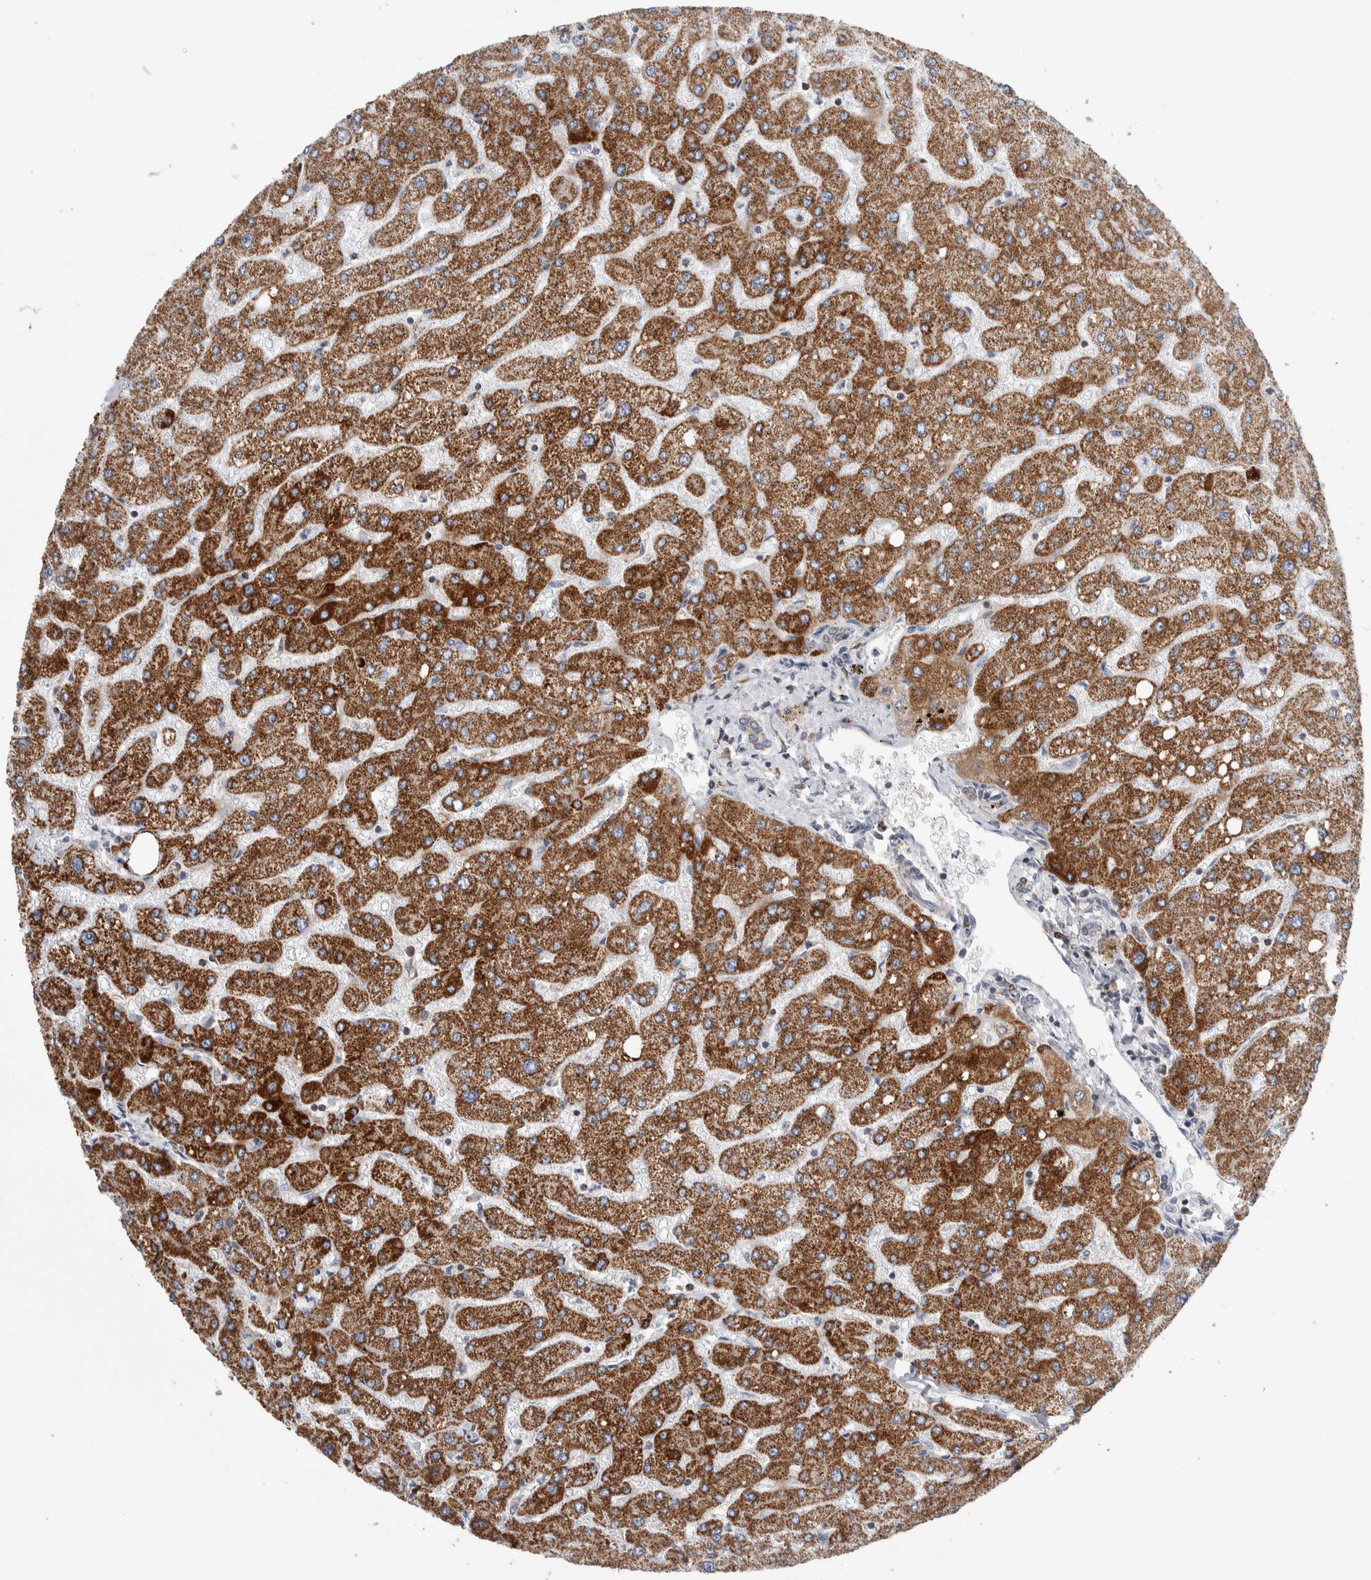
{"staining": {"intensity": "weak", "quantity": ">75%", "location": "cytoplasmic/membranous"}, "tissue": "liver", "cell_type": "Cholangiocytes", "image_type": "normal", "snomed": [{"axis": "morphology", "description": "Normal tissue, NOS"}, {"axis": "topography", "description": "Liver"}], "caption": "This is a histology image of immunohistochemistry staining of unremarkable liver, which shows weak staining in the cytoplasmic/membranous of cholangiocytes.", "gene": "ETFA", "patient": {"sex": "male", "age": 55}}